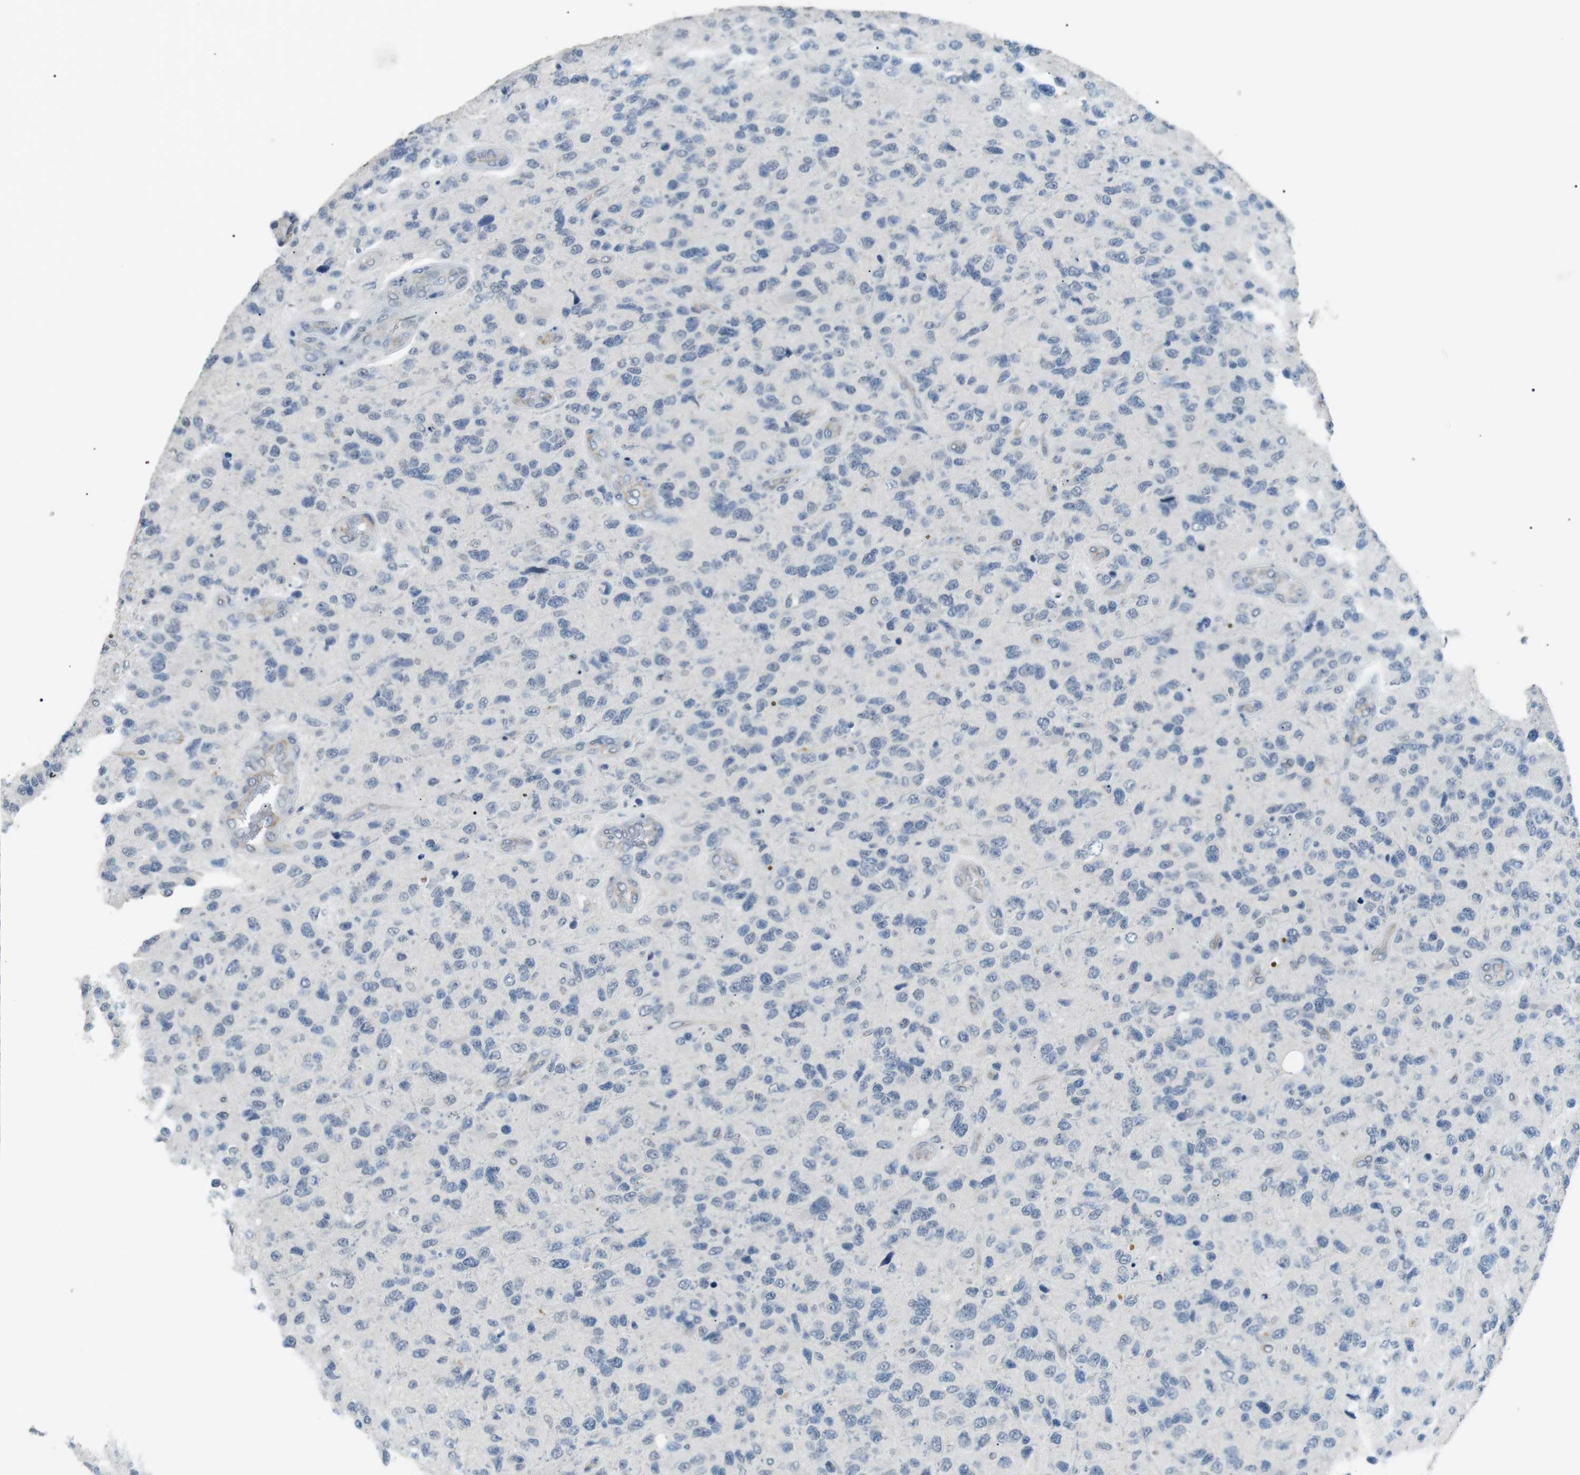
{"staining": {"intensity": "negative", "quantity": "none", "location": "none"}, "tissue": "glioma", "cell_type": "Tumor cells", "image_type": "cancer", "snomed": [{"axis": "morphology", "description": "Glioma, malignant, High grade"}, {"axis": "topography", "description": "Brain"}], "caption": "Tumor cells show no significant positivity in high-grade glioma (malignant). The staining was performed using DAB to visualize the protein expression in brown, while the nuclei were stained in blue with hematoxylin (Magnification: 20x).", "gene": "GZMM", "patient": {"sex": "female", "age": 58}}